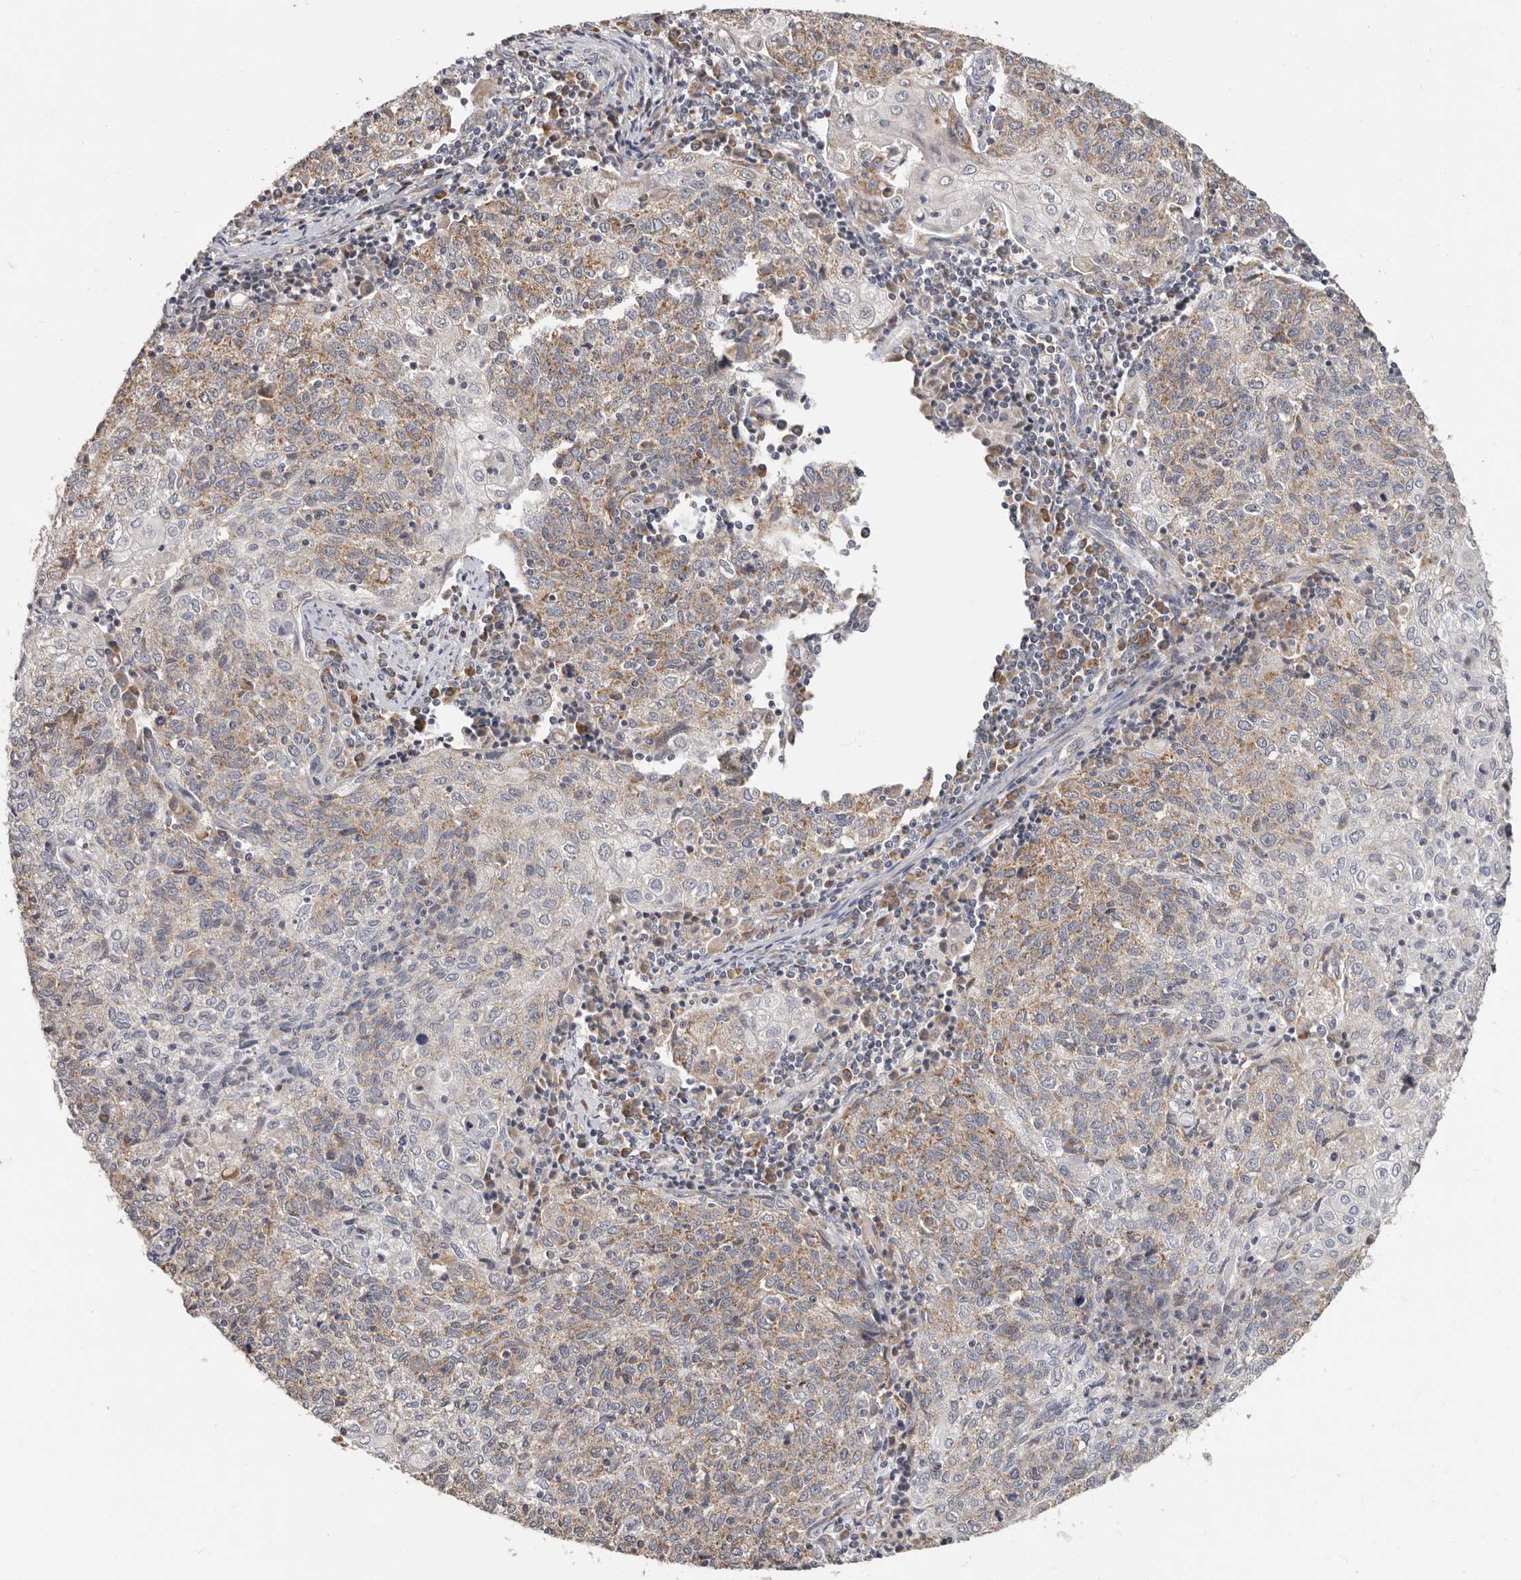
{"staining": {"intensity": "weak", "quantity": "25%-75%", "location": "cytoplasmic/membranous"}, "tissue": "cervical cancer", "cell_type": "Tumor cells", "image_type": "cancer", "snomed": [{"axis": "morphology", "description": "Squamous cell carcinoma, NOS"}, {"axis": "topography", "description": "Cervix"}], "caption": "About 25%-75% of tumor cells in cervical cancer (squamous cell carcinoma) display weak cytoplasmic/membranous protein expression as visualized by brown immunohistochemical staining.", "gene": "MRPL18", "patient": {"sex": "female", "age": 48}}